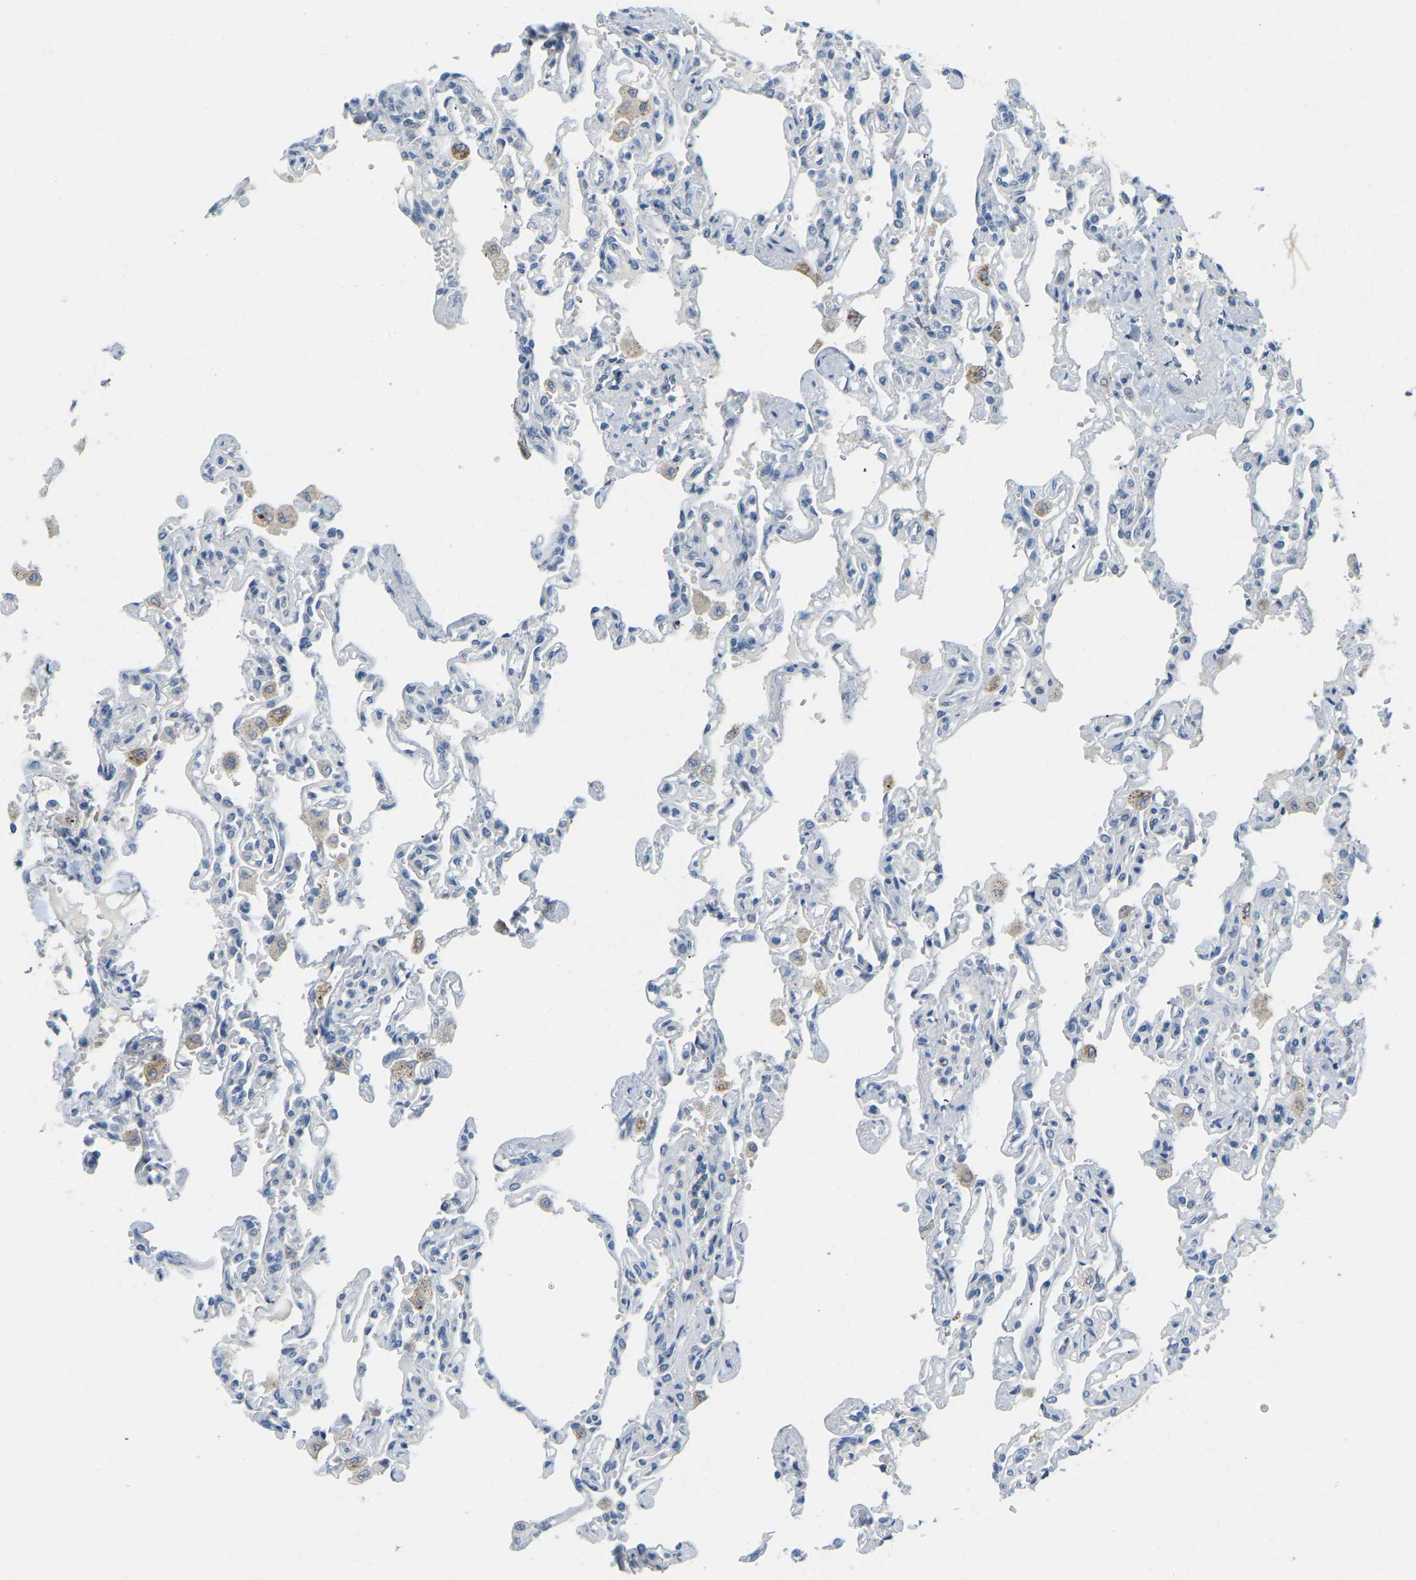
{"staining": {"intensity": "moderate", "quantity": "<25%", "location": "cytoplasmic/membranous"}, "tissue": "lung", "cell_type": "Alveolar cells", "image_type": "normal", "snomed": [{"axis": "morphology", "description": "Normal tissue, NOS"}, {"axis": "topography", "description": "Lung"}], "caption": "Immunohistochemistry photomicrograph of unremarkable human lung stained for a protein (brown), which demonstrates low levels of moderate cytoplasmic/membranous positivity in about <25% of alveolar cells.", "gene": "NME8", "patient": {"sex": "male", "age": 21}}